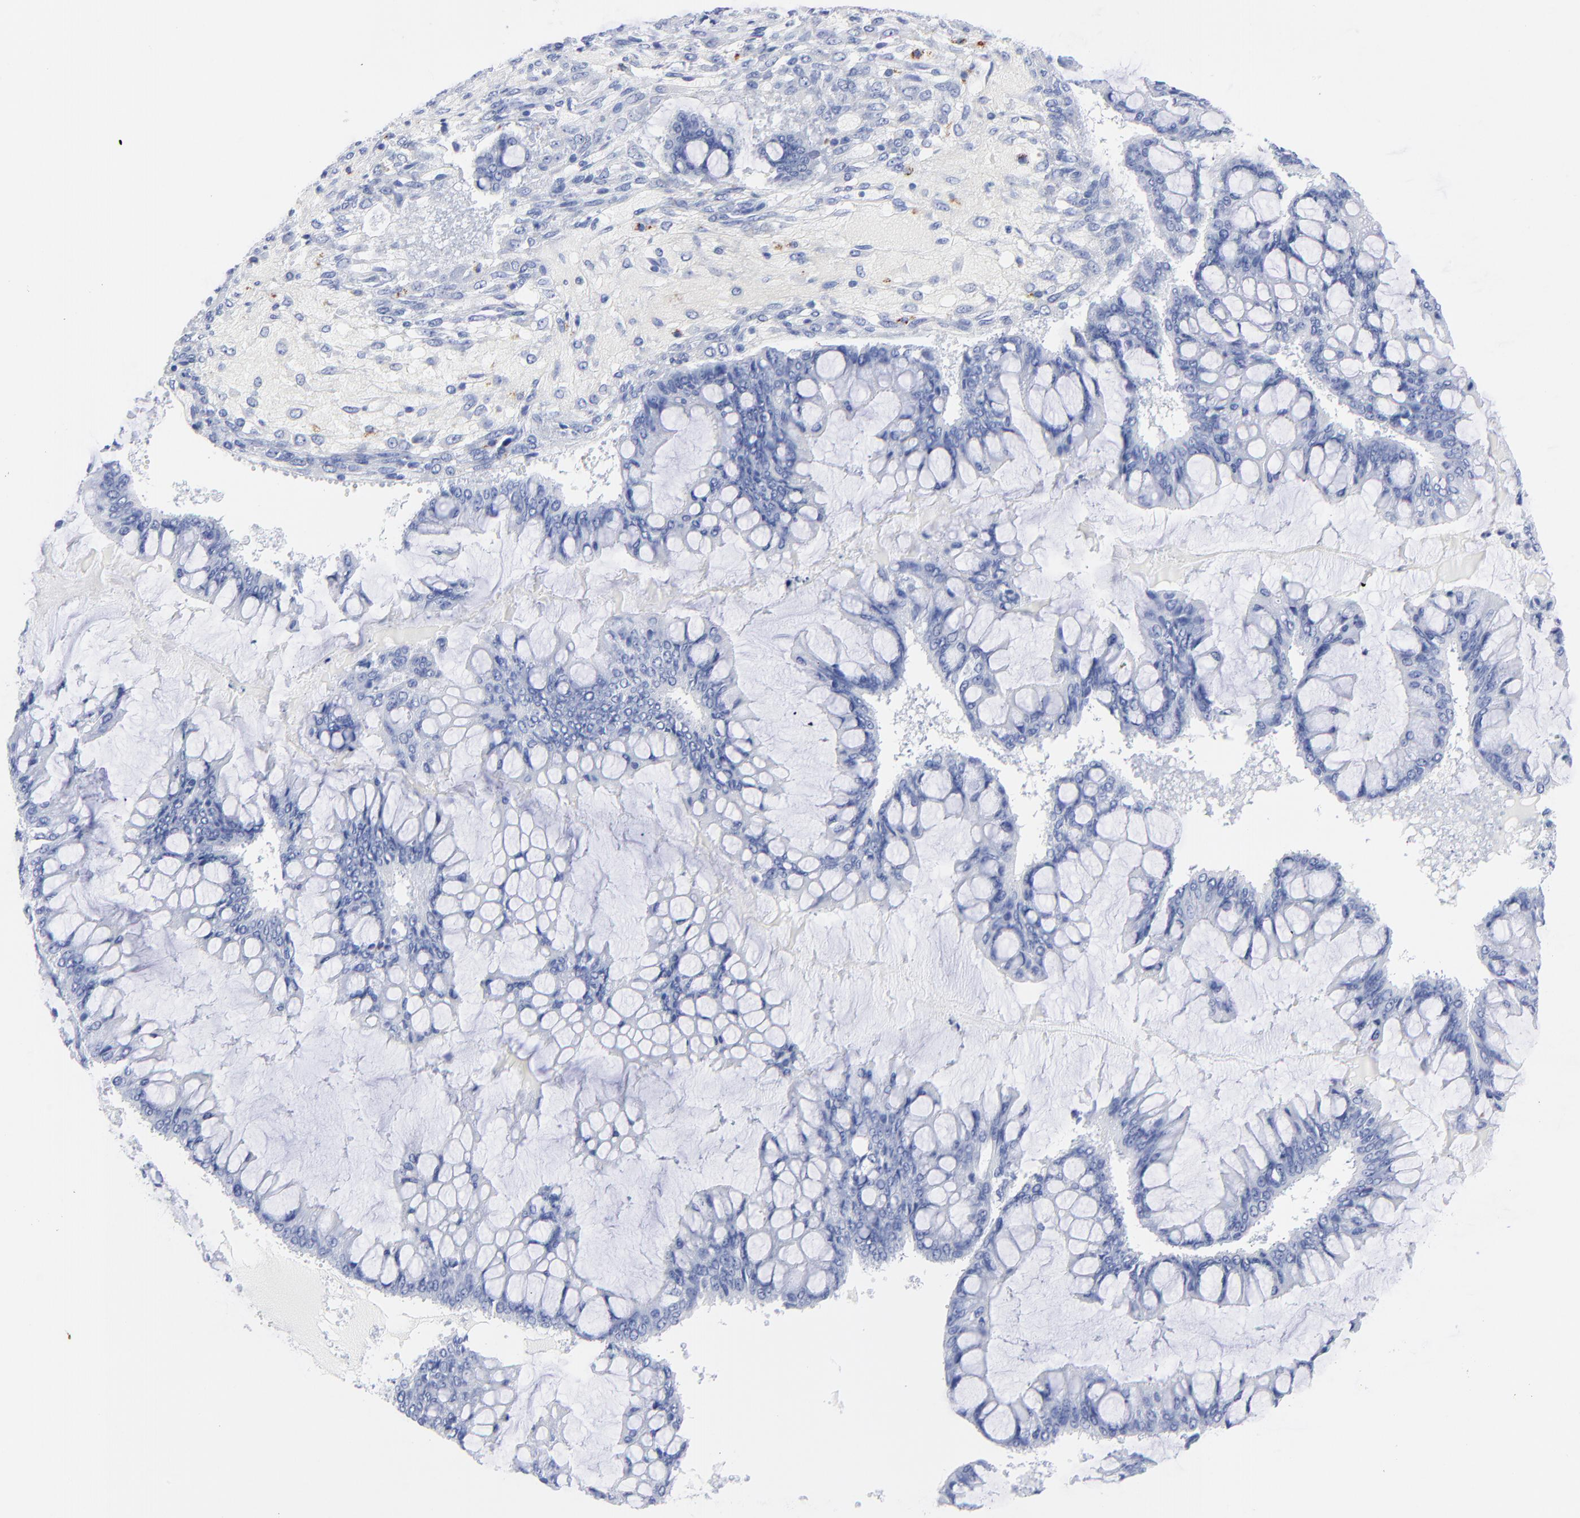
{"staining": {"intensity": "negative", "quantity": "none", "location": "none"}, "tissue": "ovarian cancer", "cell_type": "Tumor cells", "image_type": "cancer", "snomed": [{"axis": "morphology", "description": "Cystadenocarcinoma, mucinous, NOS"}, {"axis": "topography", "description": "Ovary"}], "caption": "High magnification brightfield microscopy of ovarian cancer (mucinous cystadenocarcinoma) stained with DAB (3,3'-diaminobenzidine) (brown) and counterstained with hematoxylin (blue): tumor cells show no significant staining.", "gene": "CPVL", "patient": {"sex": "female", "age": 73}}